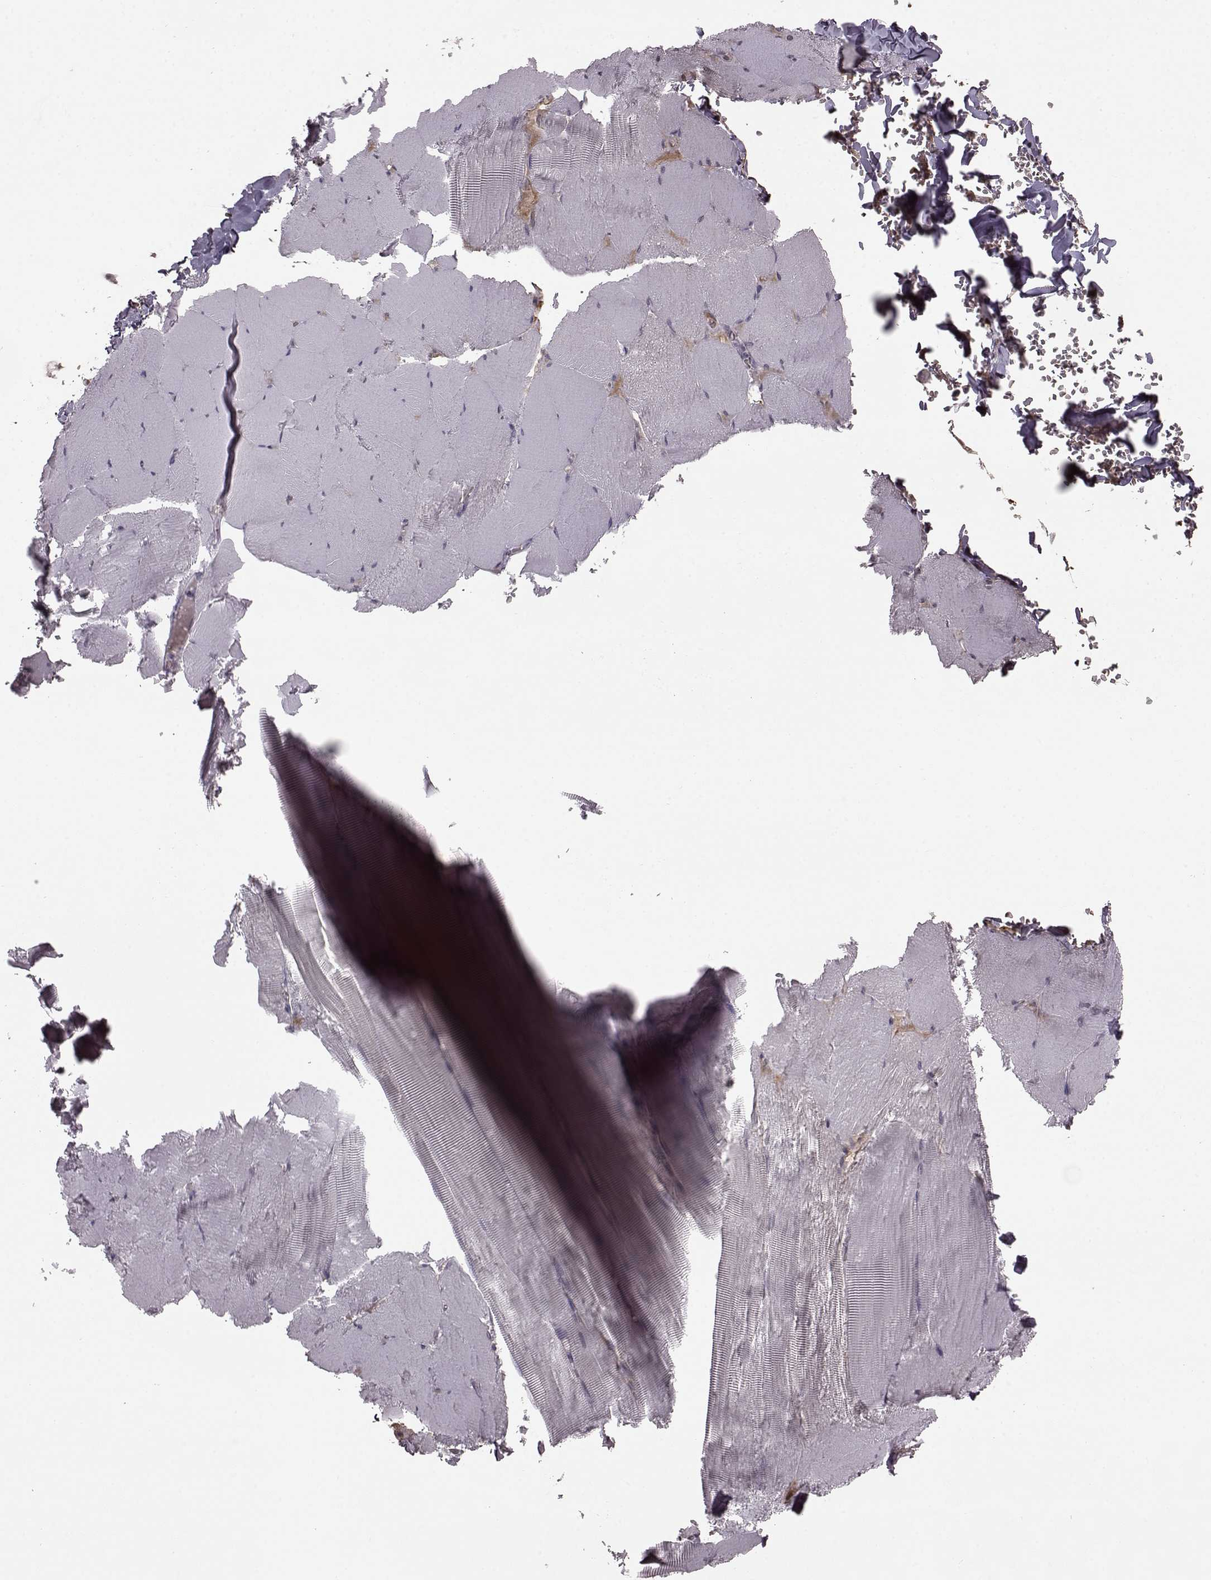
{"staining": {"intensity": "negative", "quantity": "none", "location": "none"}, "tissue": "skeletal muscle", "cell_type": "Myocytes", "image_type": "normal", "snomed": [{"axis": "morphology", "description": "Normal tissue, NOS"}, {"axis": "morphology", "description": "Malignant melanoma, Metastatic site"}, {"axis": "topography", "description": "Skeletal muscle"}], "caption": "Immunohistochemistry (IHC) image of unremarkable skeletal muscle stained for a protein (brown), which demonstrates no expression in myocytes. Nuclei are stained in blue.", "gene": "PROP1", "patient": {"sex": "male", "age": 50}}